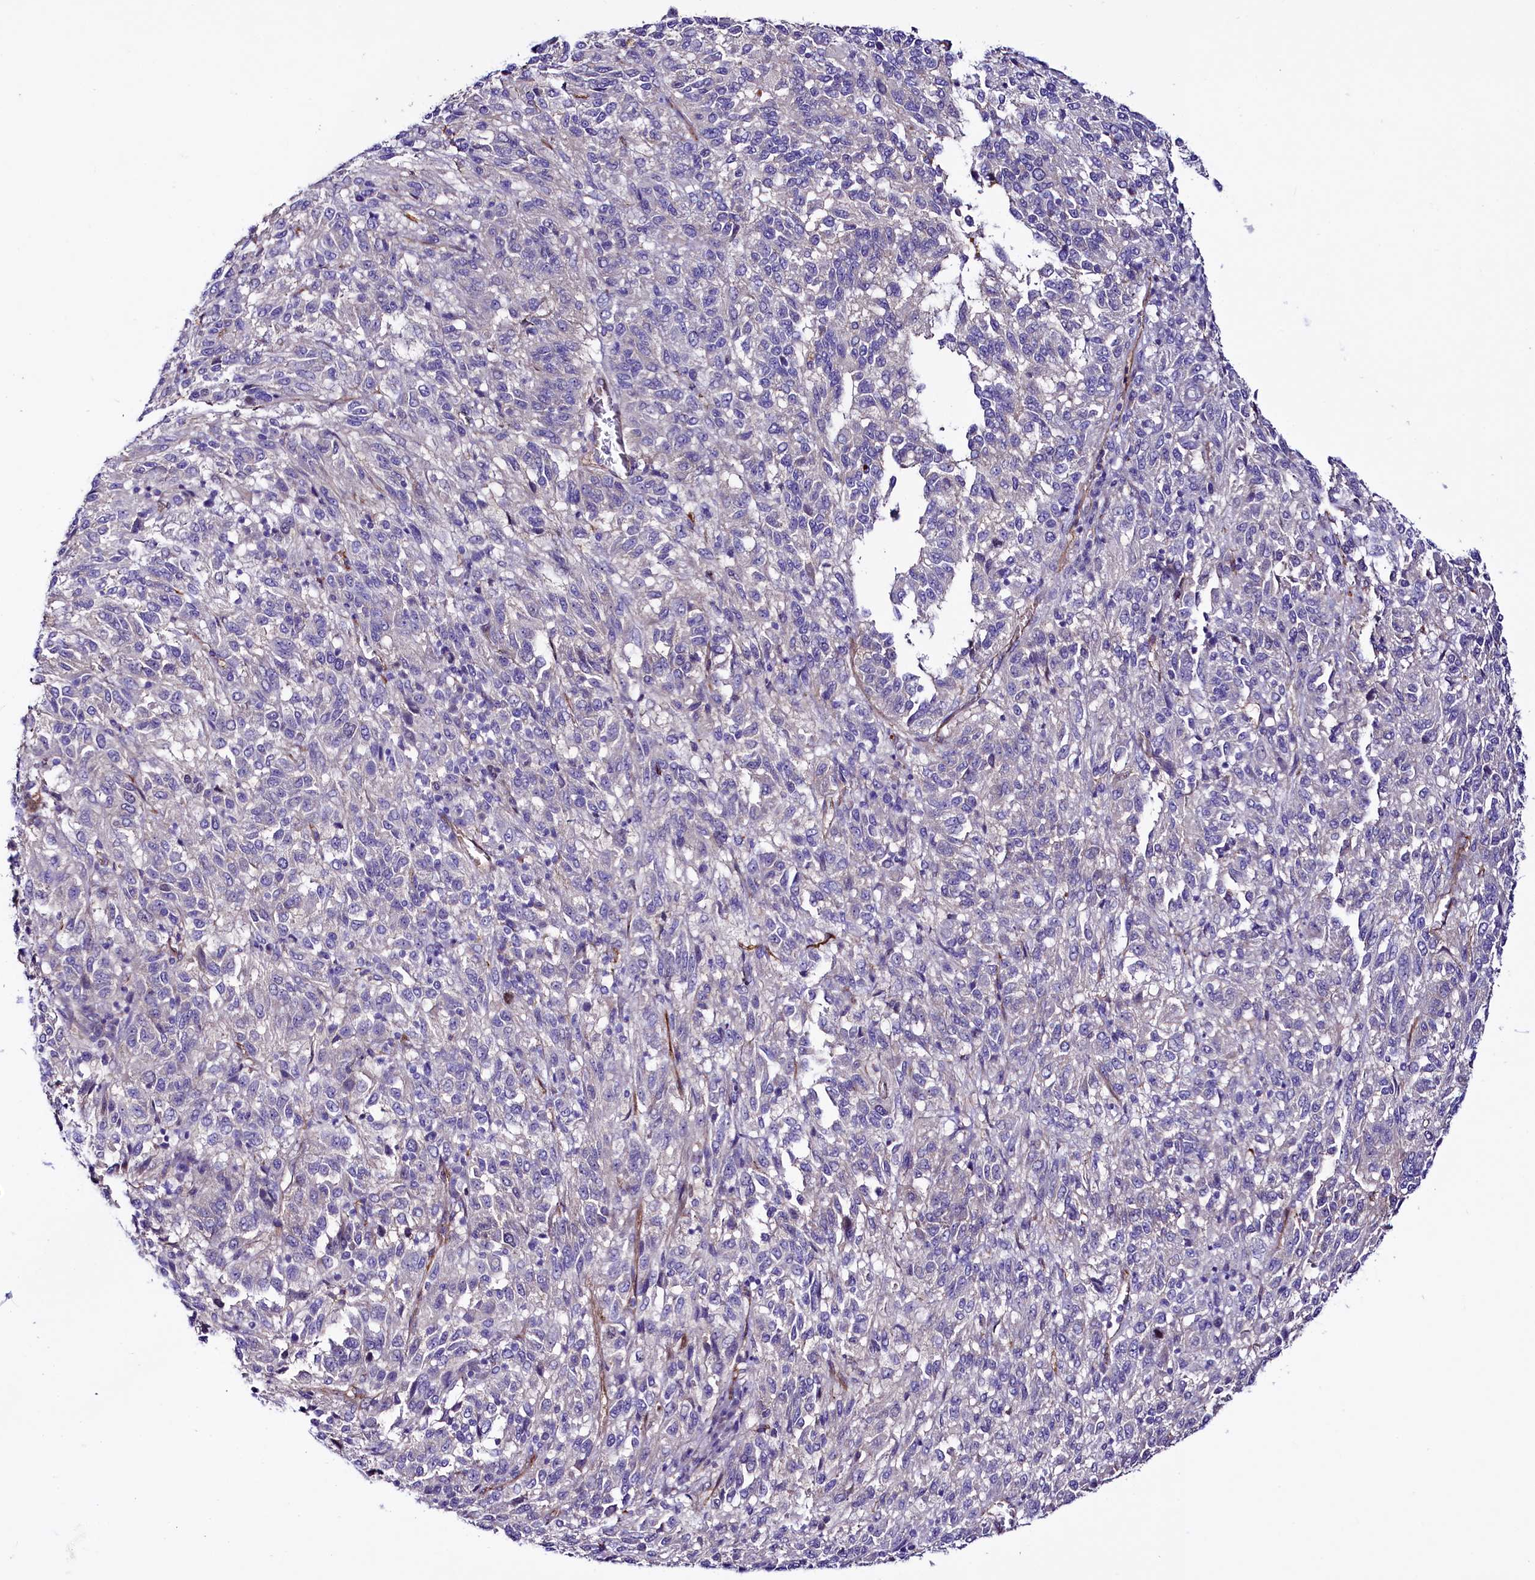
{"staining": {"intensity": "negative", "quantity": "none", "location": "none"}, "tissue": "melanoma", "cell_type": "Tumor cells", "image_type": "cancer", "snomed": [{"axis": "morphology", "description": "Malignant melanoma, Metastatic site"}, {"axis": "topography", "description": "Lung"}], "caption": "DAB (3,3'-diaminobenzidine) immunohistochemical staining of human malignant melanoma (metastatic site) reveals no significant positivity in tumor cells. The staining was performed using DAB (3,3'-diaminobenzidine) to visualize the protein expression in brown, while the nuclei were stained in blue with hematoxylin (Magnification: 20x).", "gene": "SLF1", "patient": {"sex": "male", "age": 64}}